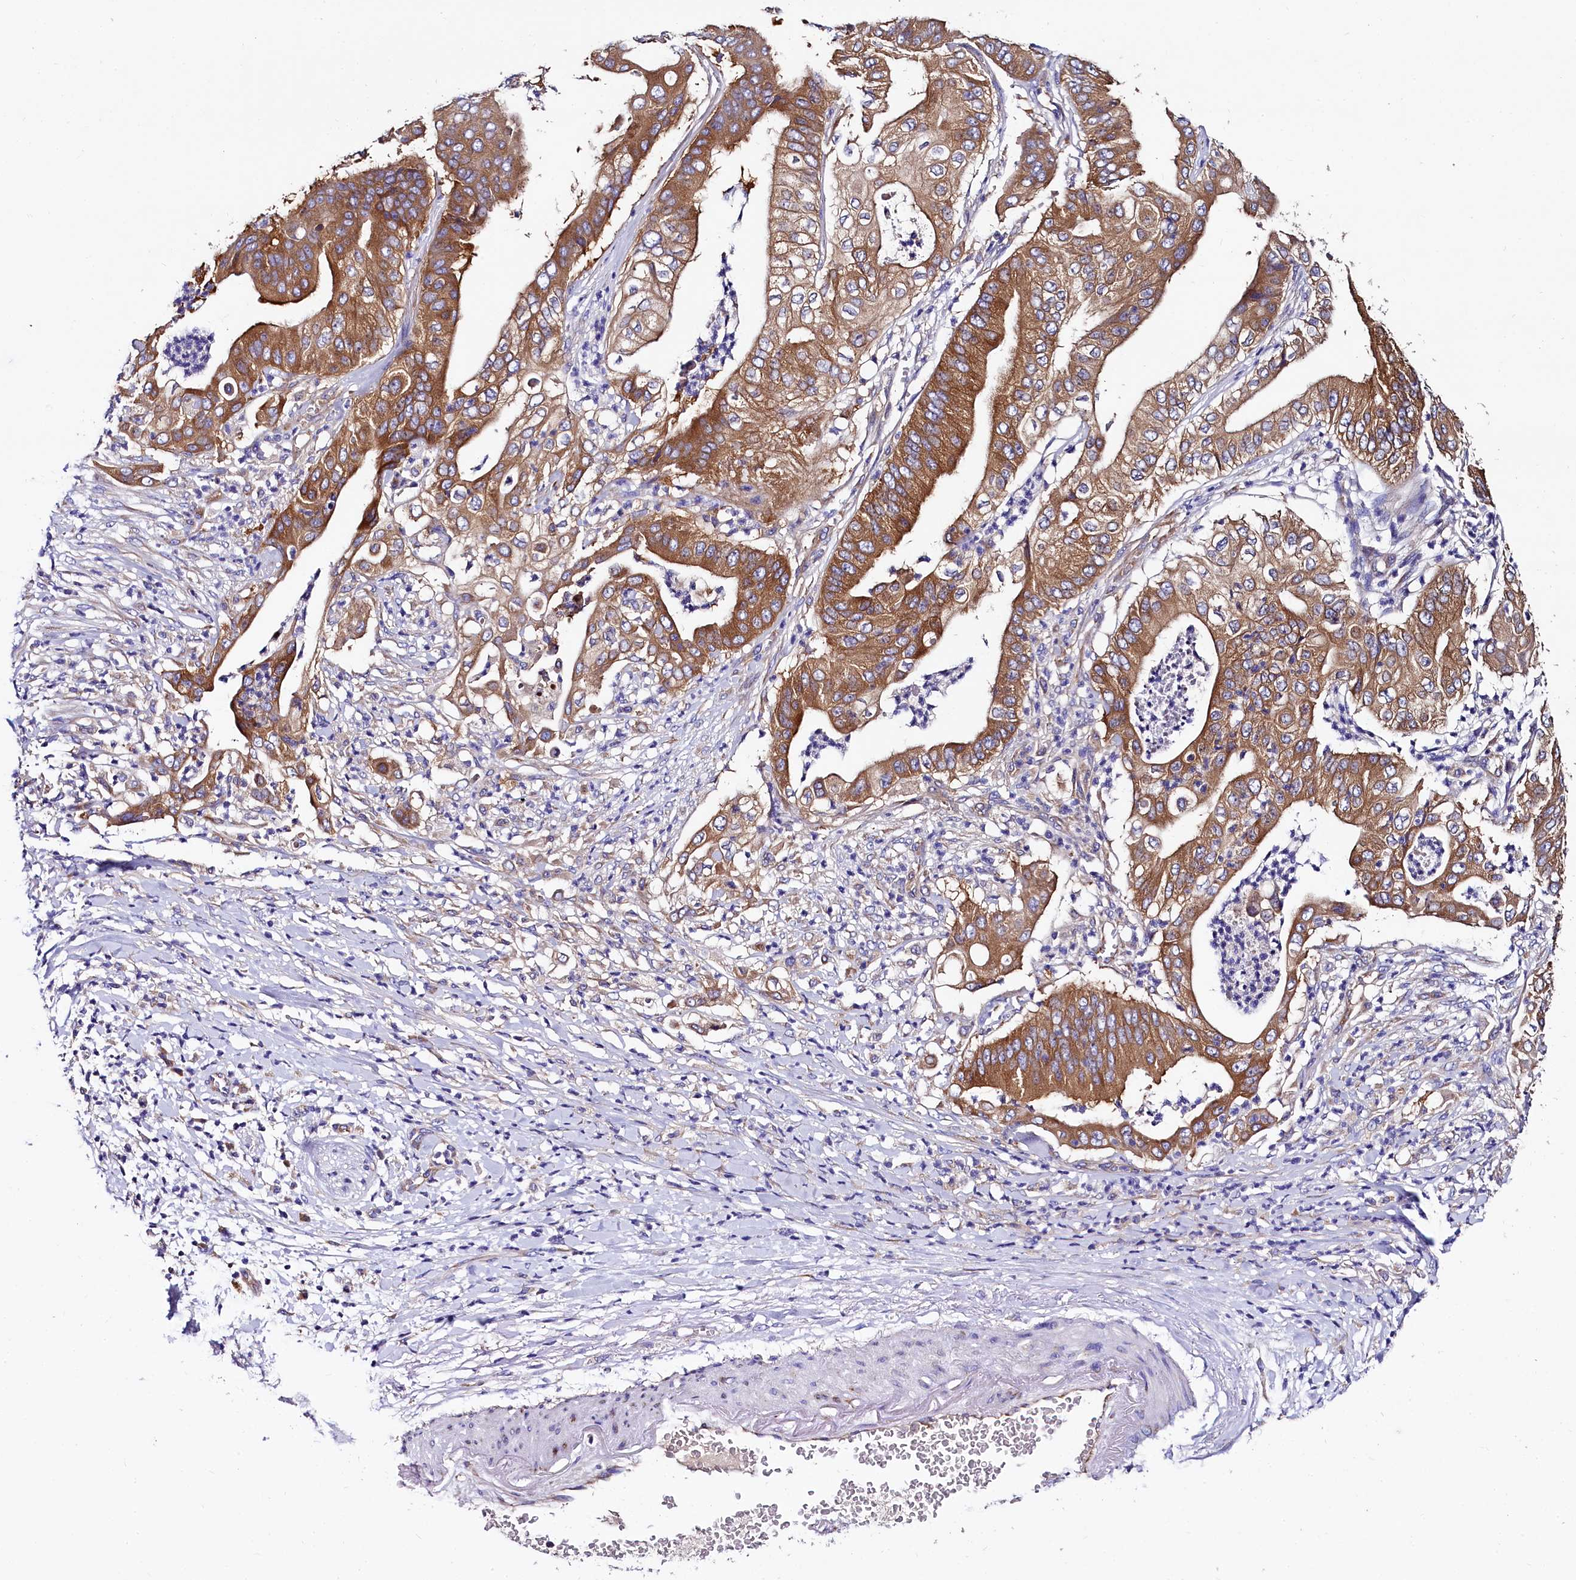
{"staining": {"intensity": "moderate", "quantity": ">75%", "location": "cytoplasmic/membranous"}, "tissue": "pancreatic cancer", "cell_type": "Tumor cells", "image_type": "cancer", "snomed": [{"axis": "morphology", "description": "Adenocarcinoma, NOS"}, {"axis": "topography", "description": "Pancreas"}], "caption": "Pancreatic cancer (adenocarcinoma) stained with a brown dye shows moderate cytoplasmic/membranous positive staining in about >75% of tumor cells.", "gene": "QARS1", "patient": {"sex": "female", "age": 77}}